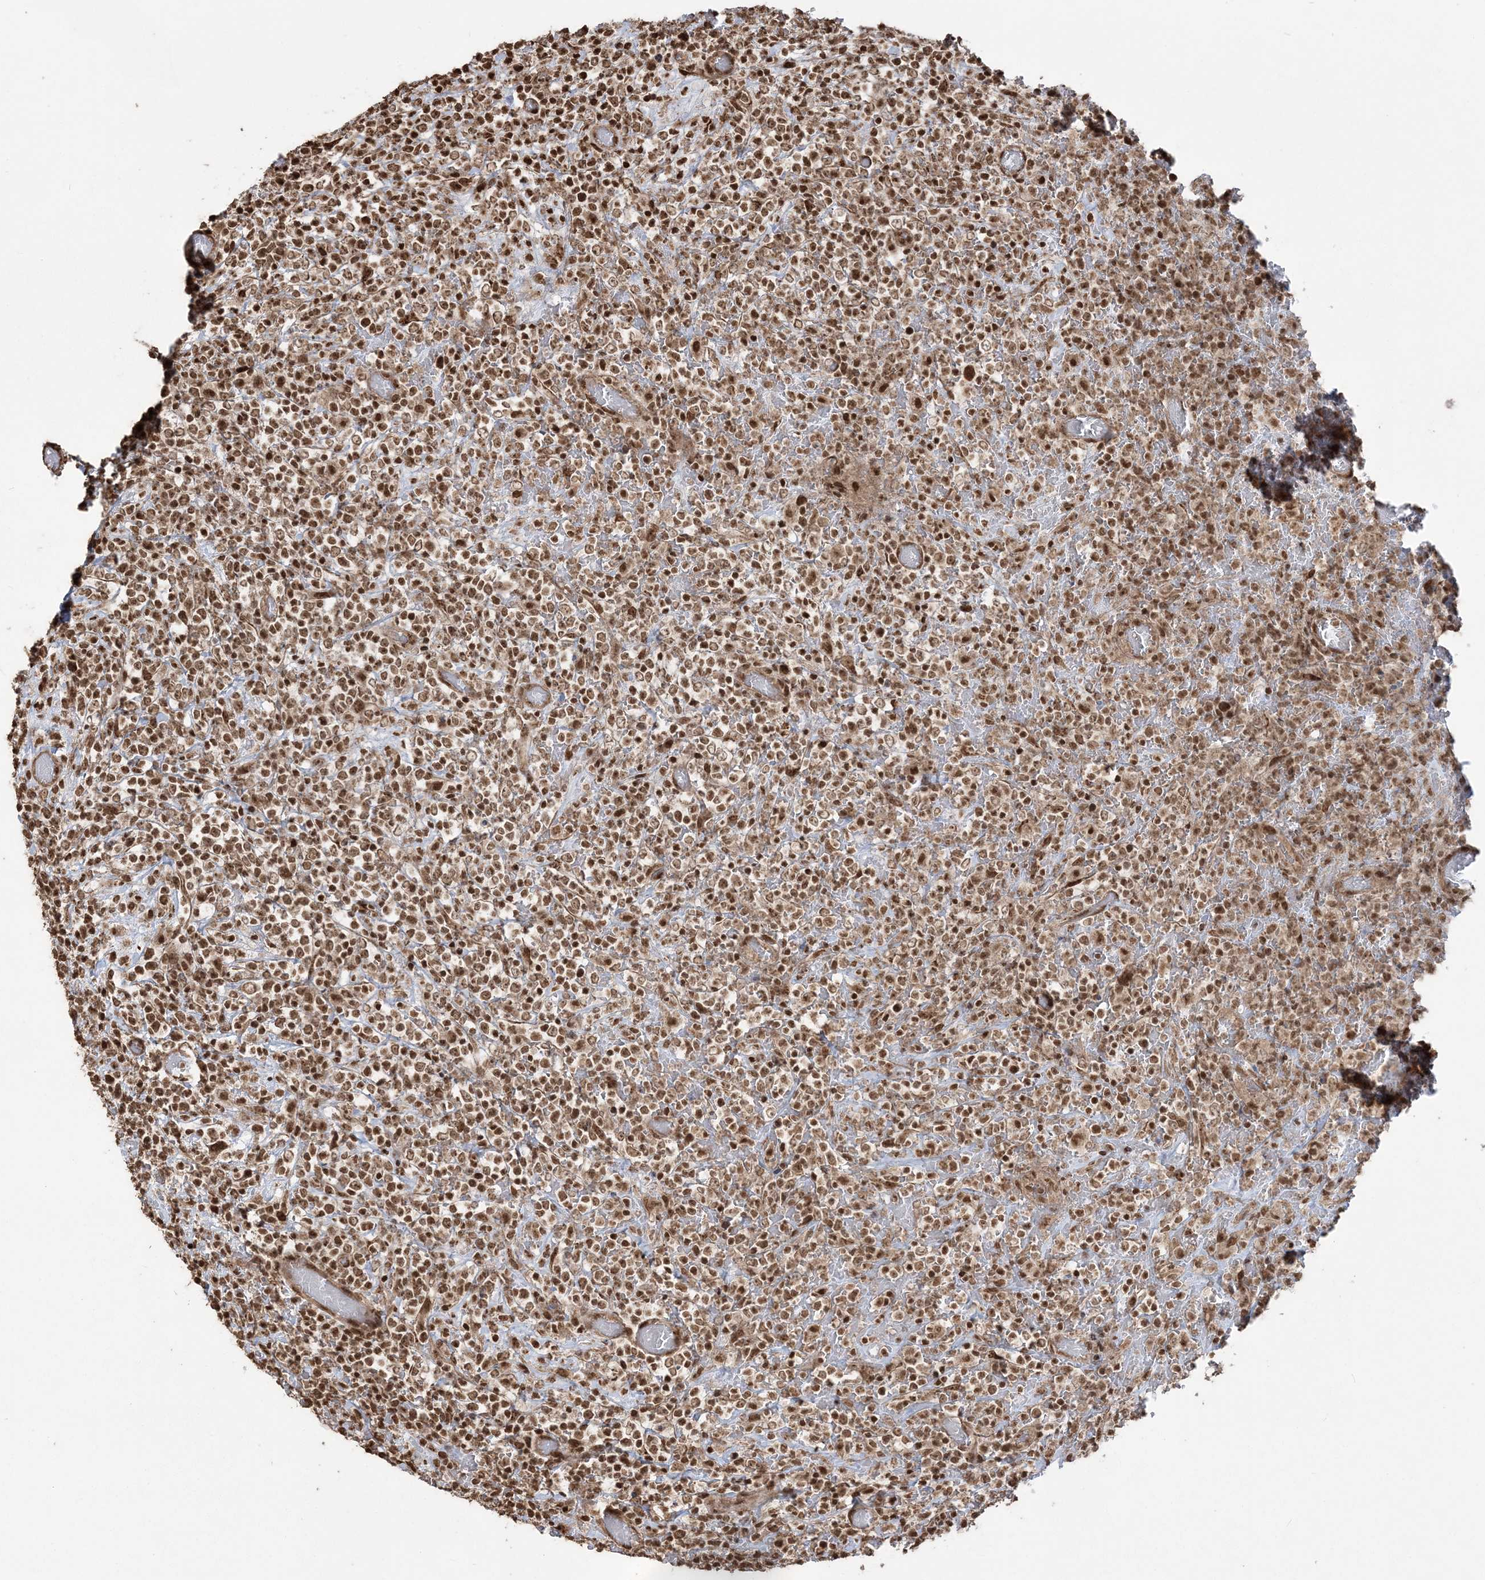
{"staining": {"intensity": "strong", "quantity": ">75%", "location": "nuclear"}, "tissue": "lymphoma", "cell_type": "Tumor cells", "image_type": "cancer", "snomed": [{"axis": "morphology", "description": "Malignant lymphoma, non-Hodgkin's type, High grade"}, {"axis": "topography", "description": "Colon"}], "caption": "High-power microscopy captured an IHC photomicrograph of high-grade malignant lymphoma, non-Hodgkin's type, revealing strong nuclear expression in approximately >75% of tumor cells. Nuclei are stained in blue.", "gene": "ZNF839", "patient": {"sex": "female", "age": 53}}